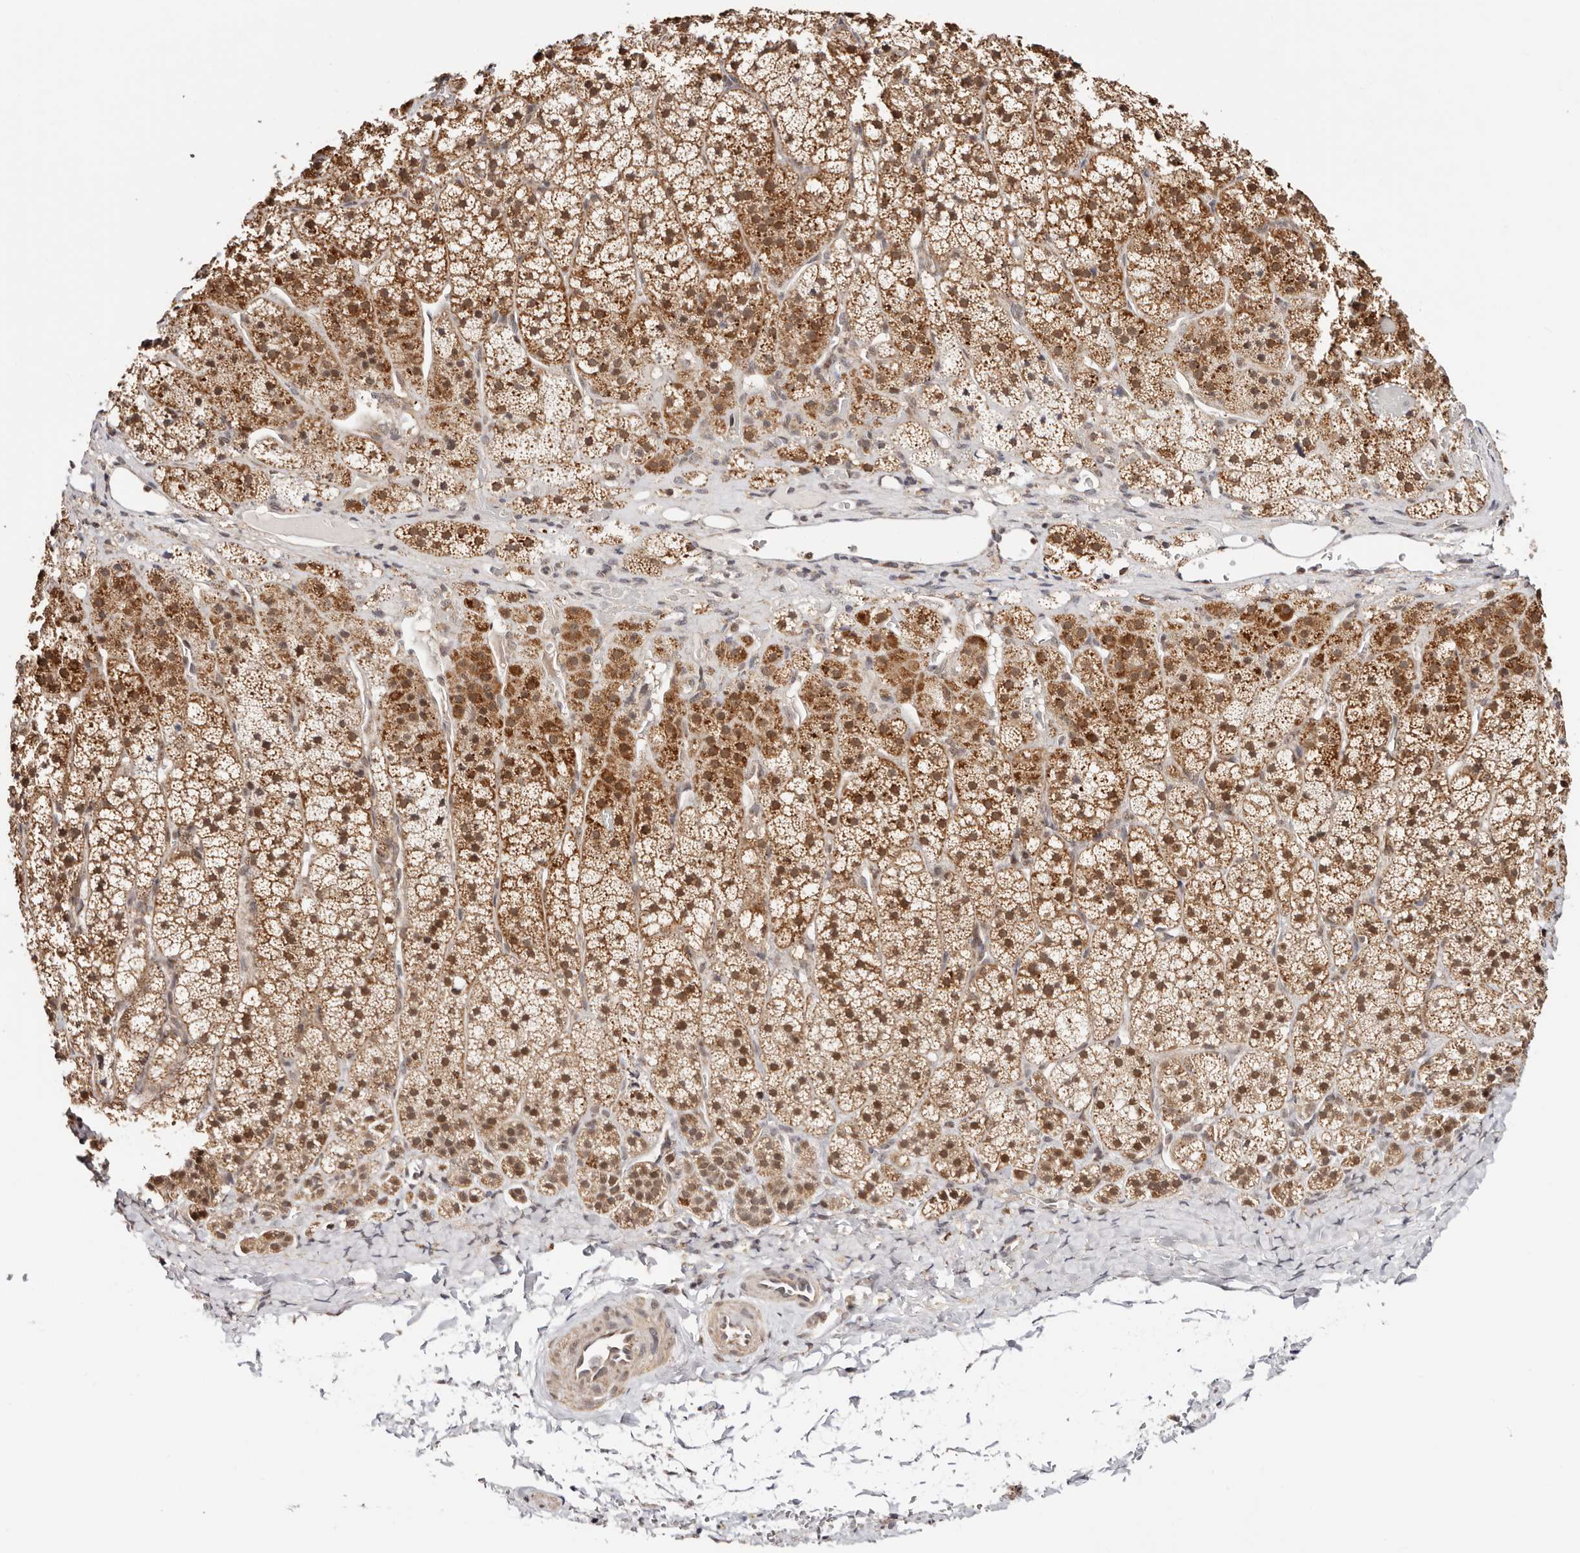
{"staining": {"intensity": "moderate", "quantity": "25%-75%", "location": "cytoplasmic/membranous,nuclear"}, "tissue": "adrenal gland", "cell_type": "Glandular cells", "image_type": "normal", "snomed": [{"axis": "morphology", "description": "Normal tissue, NOS"}, {"axis": "topography", "description": "Adrenal gland"}], "caption": "DAB (3,3'-diaminobenzidine) immunohistochemical staining of unremarkable adrenal gland displays moderate cytoplasmic/membranous,nuclear protein expression in about 25%-75% of glandular cells.", "gene": "CTNNBL1", "patient": {"sex": "female", "age": 44}}